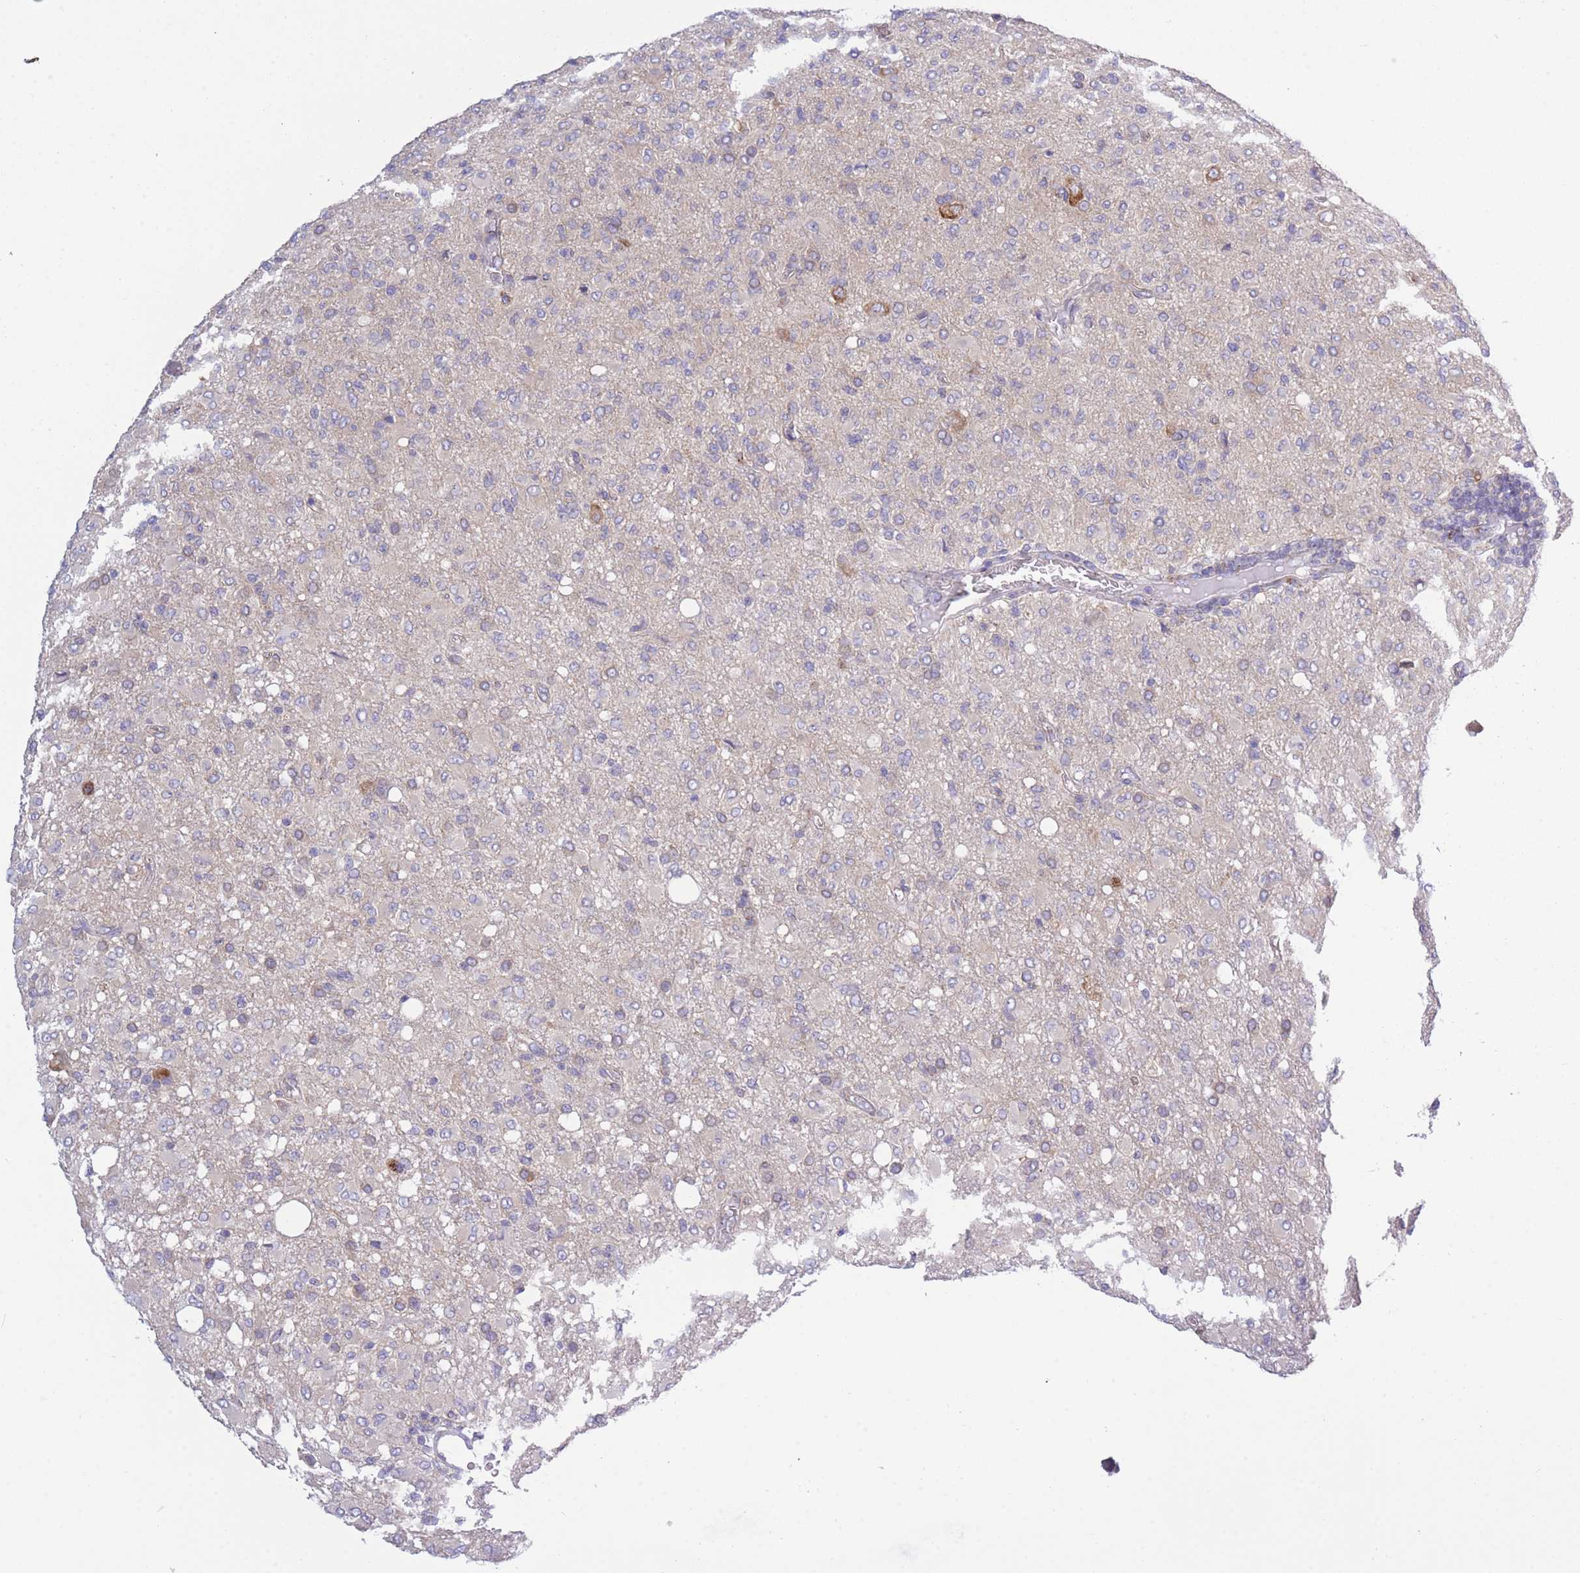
{"staining": {"intensity": "moderate", "quantity": "<25%", "location": "cytoplasmic/membranous"}, "tissue": "glioma", "cell_type": "Tumor cells", "image_type": "cancer", "snomed": [{"axis": "morphology", "description": "Glioma, malignant, High grade"}, {"axis": "topography", "description": "Brain"}], "caption": "IHC of glioma reveals low levels of moderate cytoplasmic/membranous positivity in about <25% of tumor cells.", "gene": "COPG2", "patient": {"sex": "female", "age": 57}}